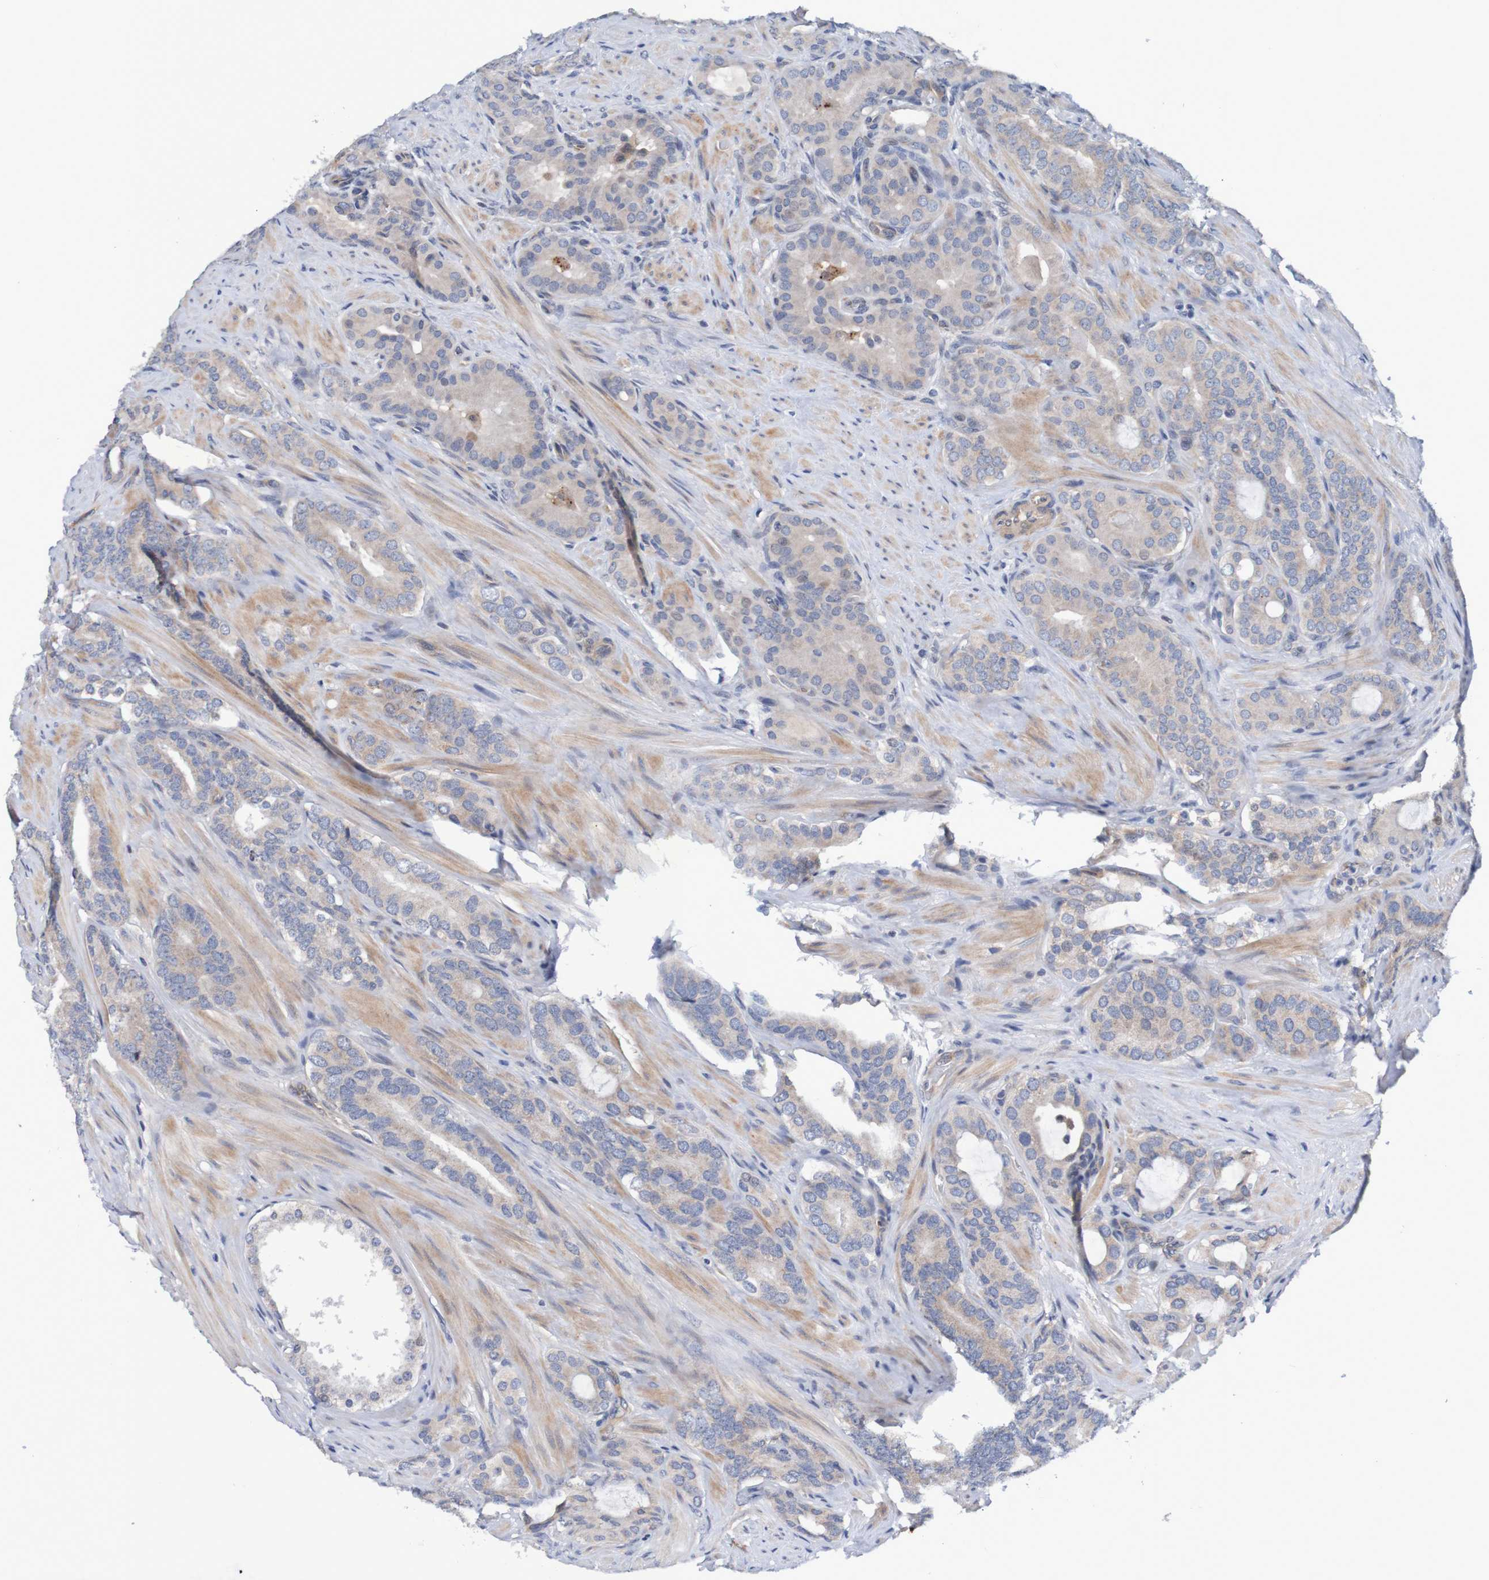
{"staining": {"intensity": "weak", "quantity": ">75%", "location": "cytoplasmic/membranous"}, "tissue": "prostate cancer", "cell_type": "Tumor cells", "image_type": "cancer", "snomed": [{"axis": "morphology", "description": "Adenocarcinoma, Low grade"}, {"axis": "topography", "description": "Prostate"}], "caption": "Immunohistochemistry (IHC) histopathology image of neoplastic tissue: prostate cancer stained using IHC reveals low levels of weak protein expression localized specifically in the cytoplasmic/membranous of tumor cells, appearing as a cytoplasmic/membranous brown color.", "gene": "CPED1", "patient": {"sex": "male", "age": 63}}